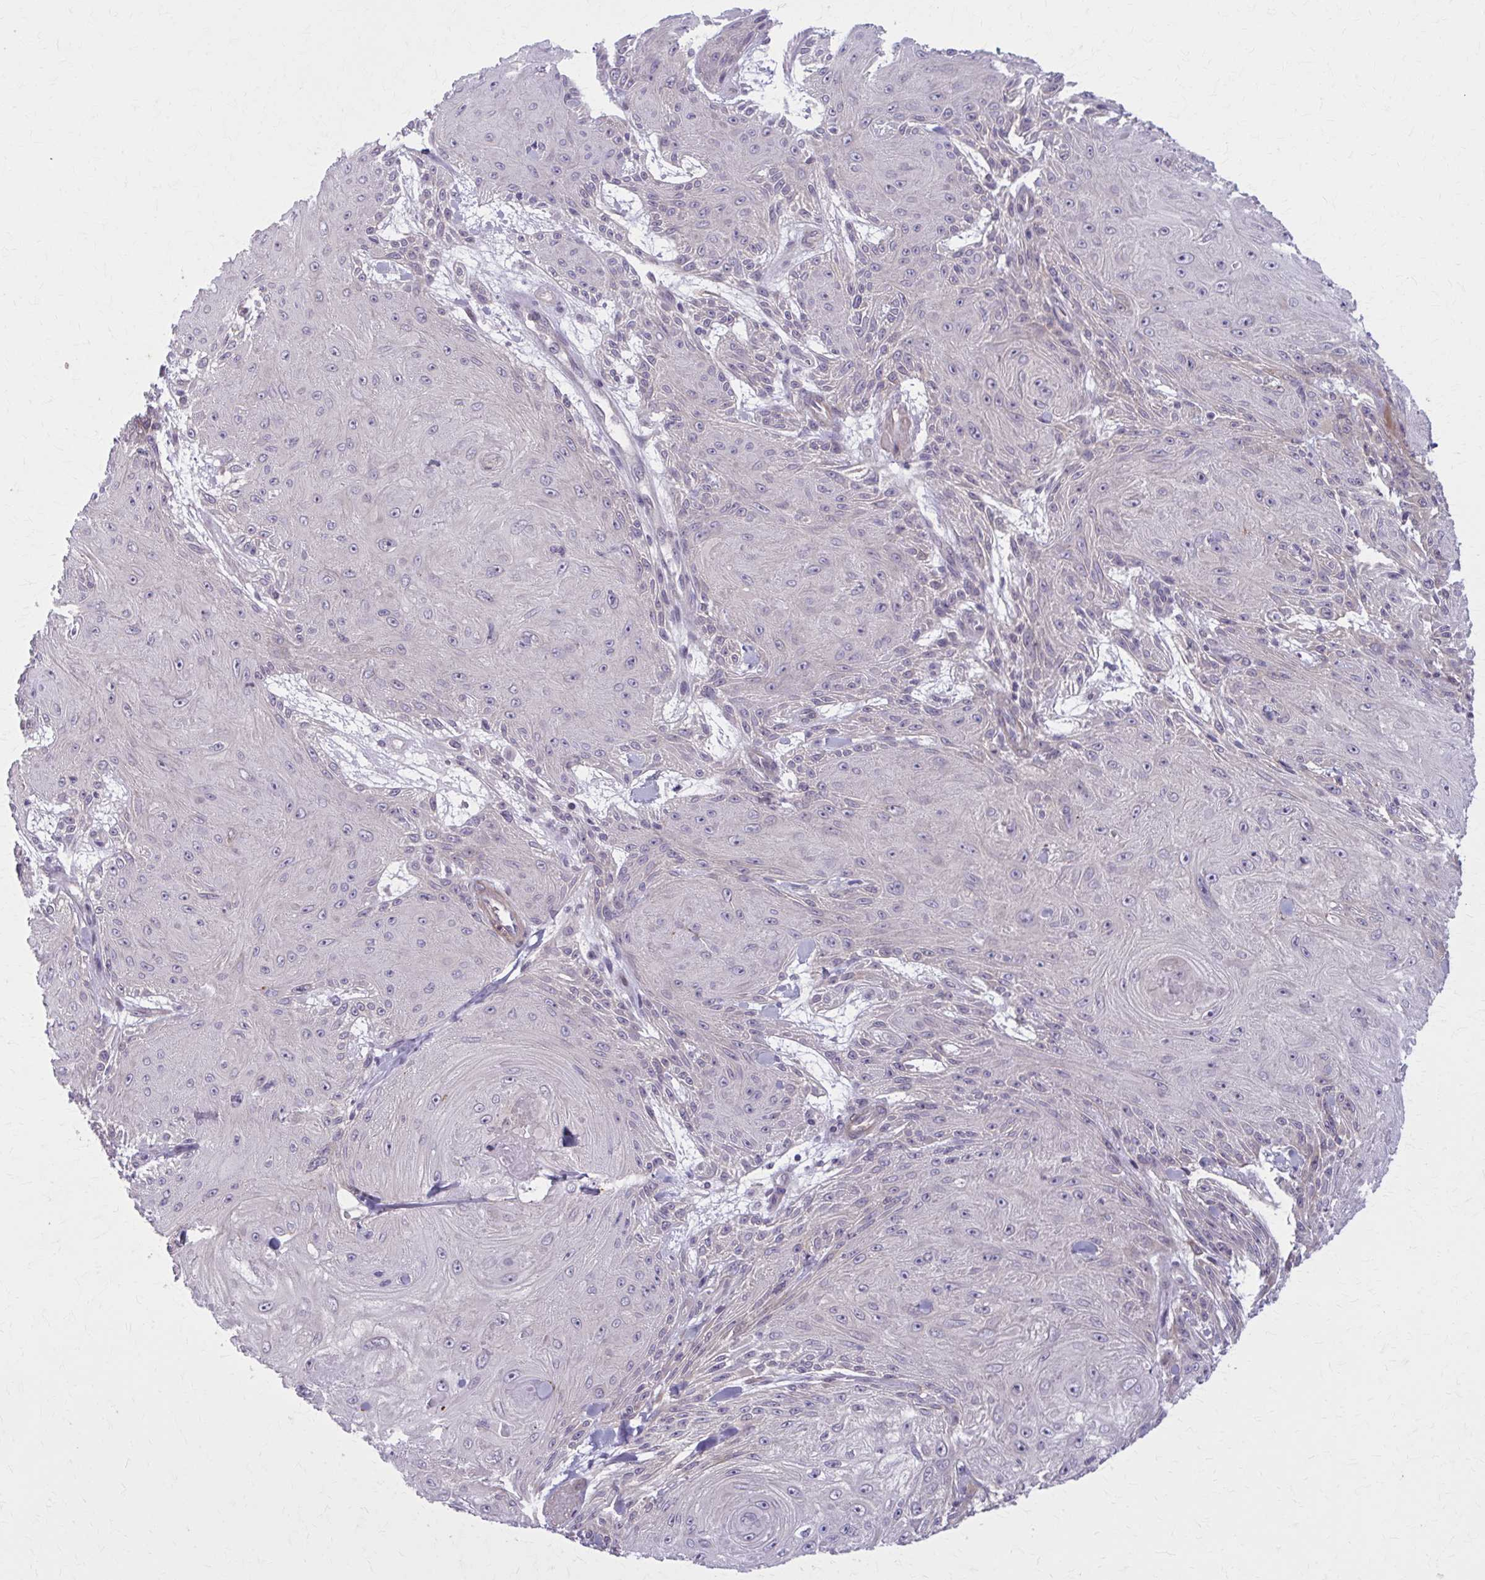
{"staining": {"intensity": "negative", "quantity": "none", "location": "none"}, "tissue": "skin cancer", "cell_type": "Tumor cells", "image_type": "cancer", "snomed": [{"axis": "morphology", "description": "Squamous cell carcinoma, NOS"}, {"axis": "topography", "description": "Skin"}], "caption": "This is a histopathology image of IHC staining of squamous cell carcinoma (skin), which shows no staining in tumor cells. The staining was performed using DAB (3,3'-diaminobenzidine) to visualize the protein expression in brown, while the nuclei were stained in blue with hematoxylin (Magnification: 20x).", "gene": "NUMBL", "patient": {"sex": "male", "age": 88}}